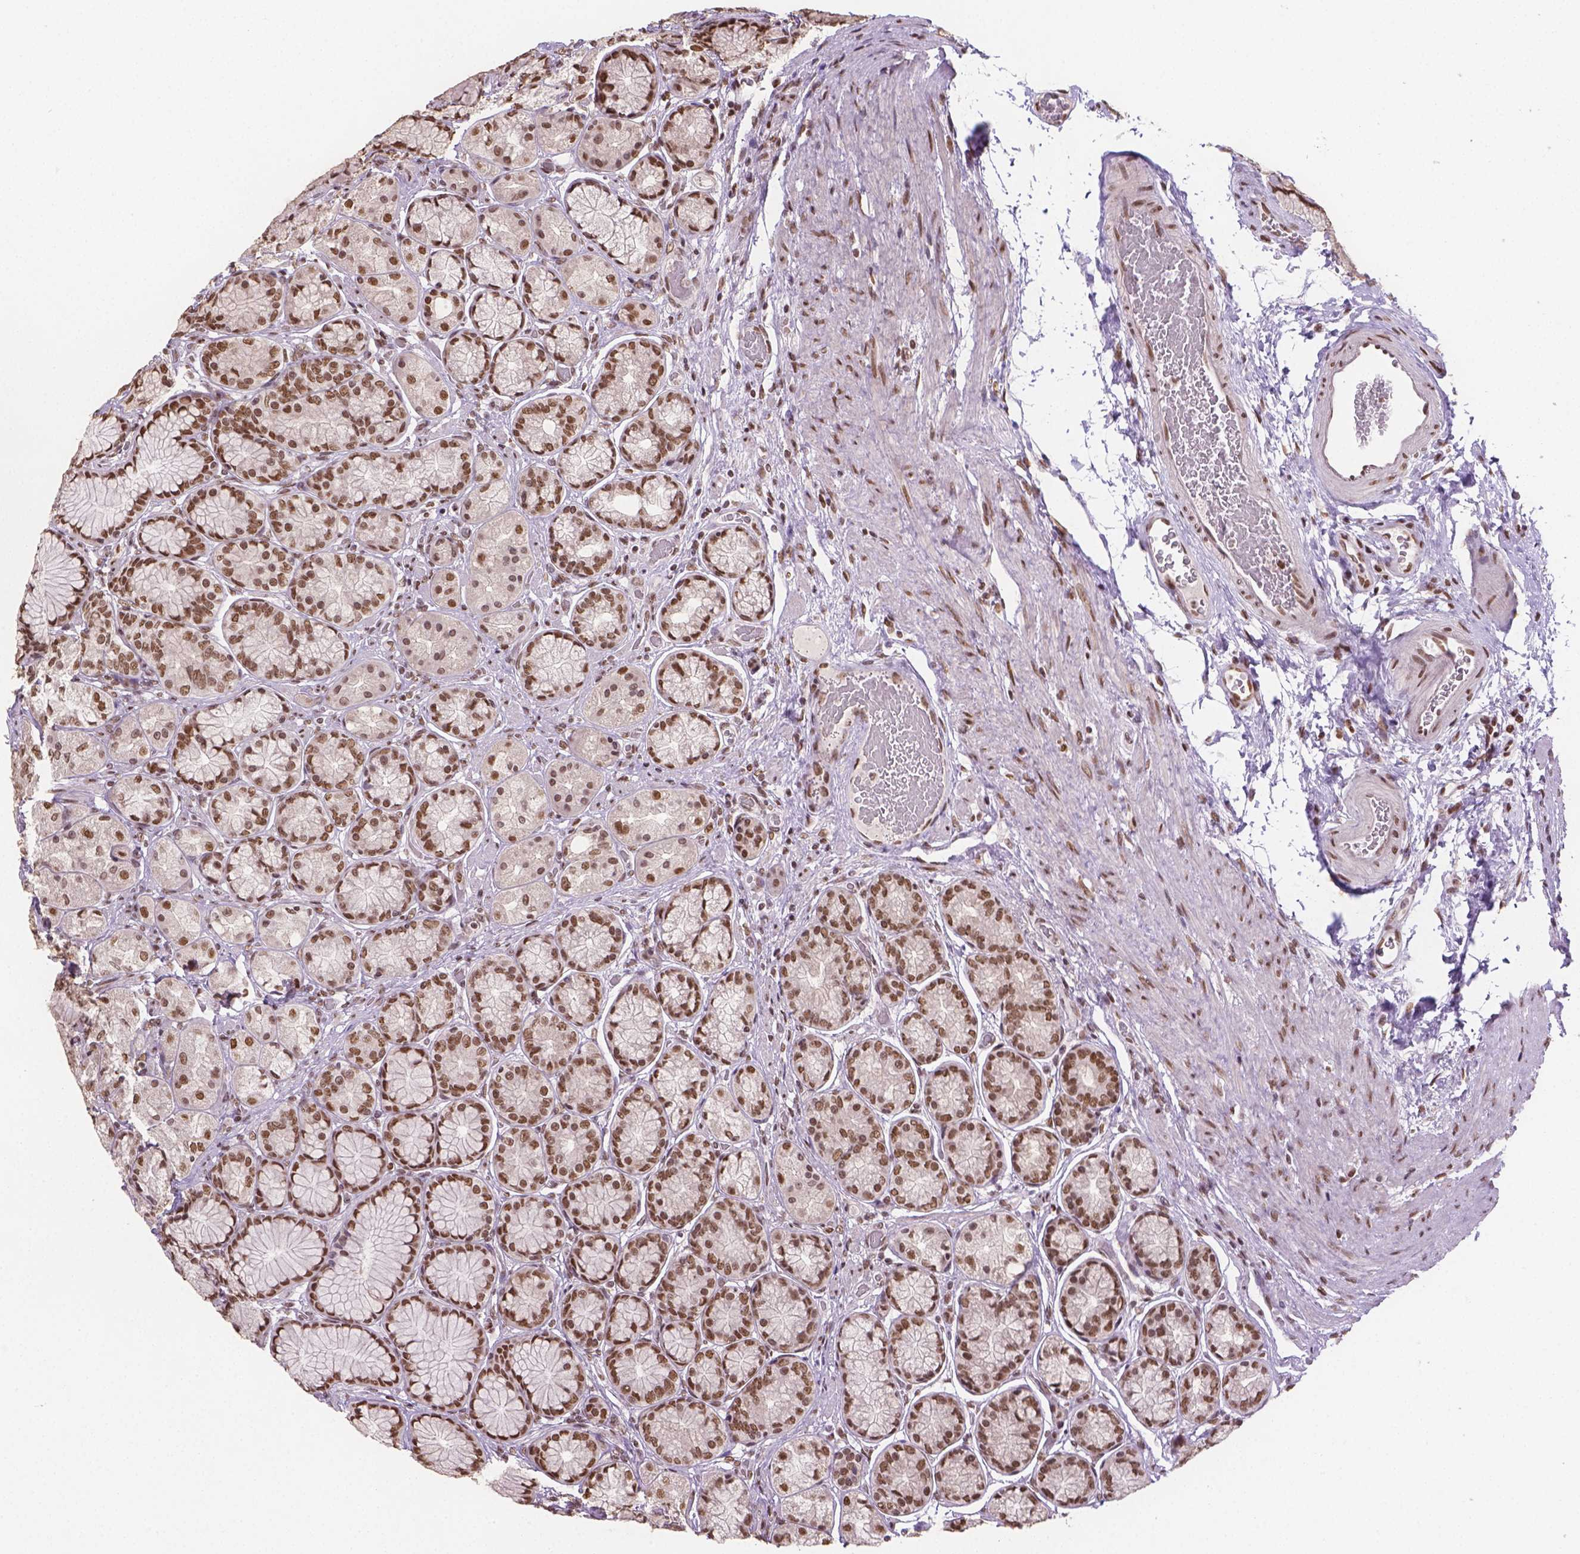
{"staining": {"intensity": "strong", "quantity": ">75%", "location": "nuclear"}, "tissue": "stomach", "cell_type": "Glandular cells", "image_type": "normal", "snomed": [{"axis": "morphology", "description": "Normal tissue, NOS"}, {"axis": "morphology", "description": "Adenocarcinoma, NOS"}, {"axis": "morphology", "description": "Adenocarcinoma, High grade"}, {"axis": "topography", "description": "Stomach, upper"}, {"axis": "topography", "description": "Stomach"}], "caption": "Strong nuclear positivity for a protein is seen in about >75% of glandular cells of normal stomach using immunohistochemistry (IHC).", "gene": "FANCE", "patient": {"sex": "female", "age": 65}}